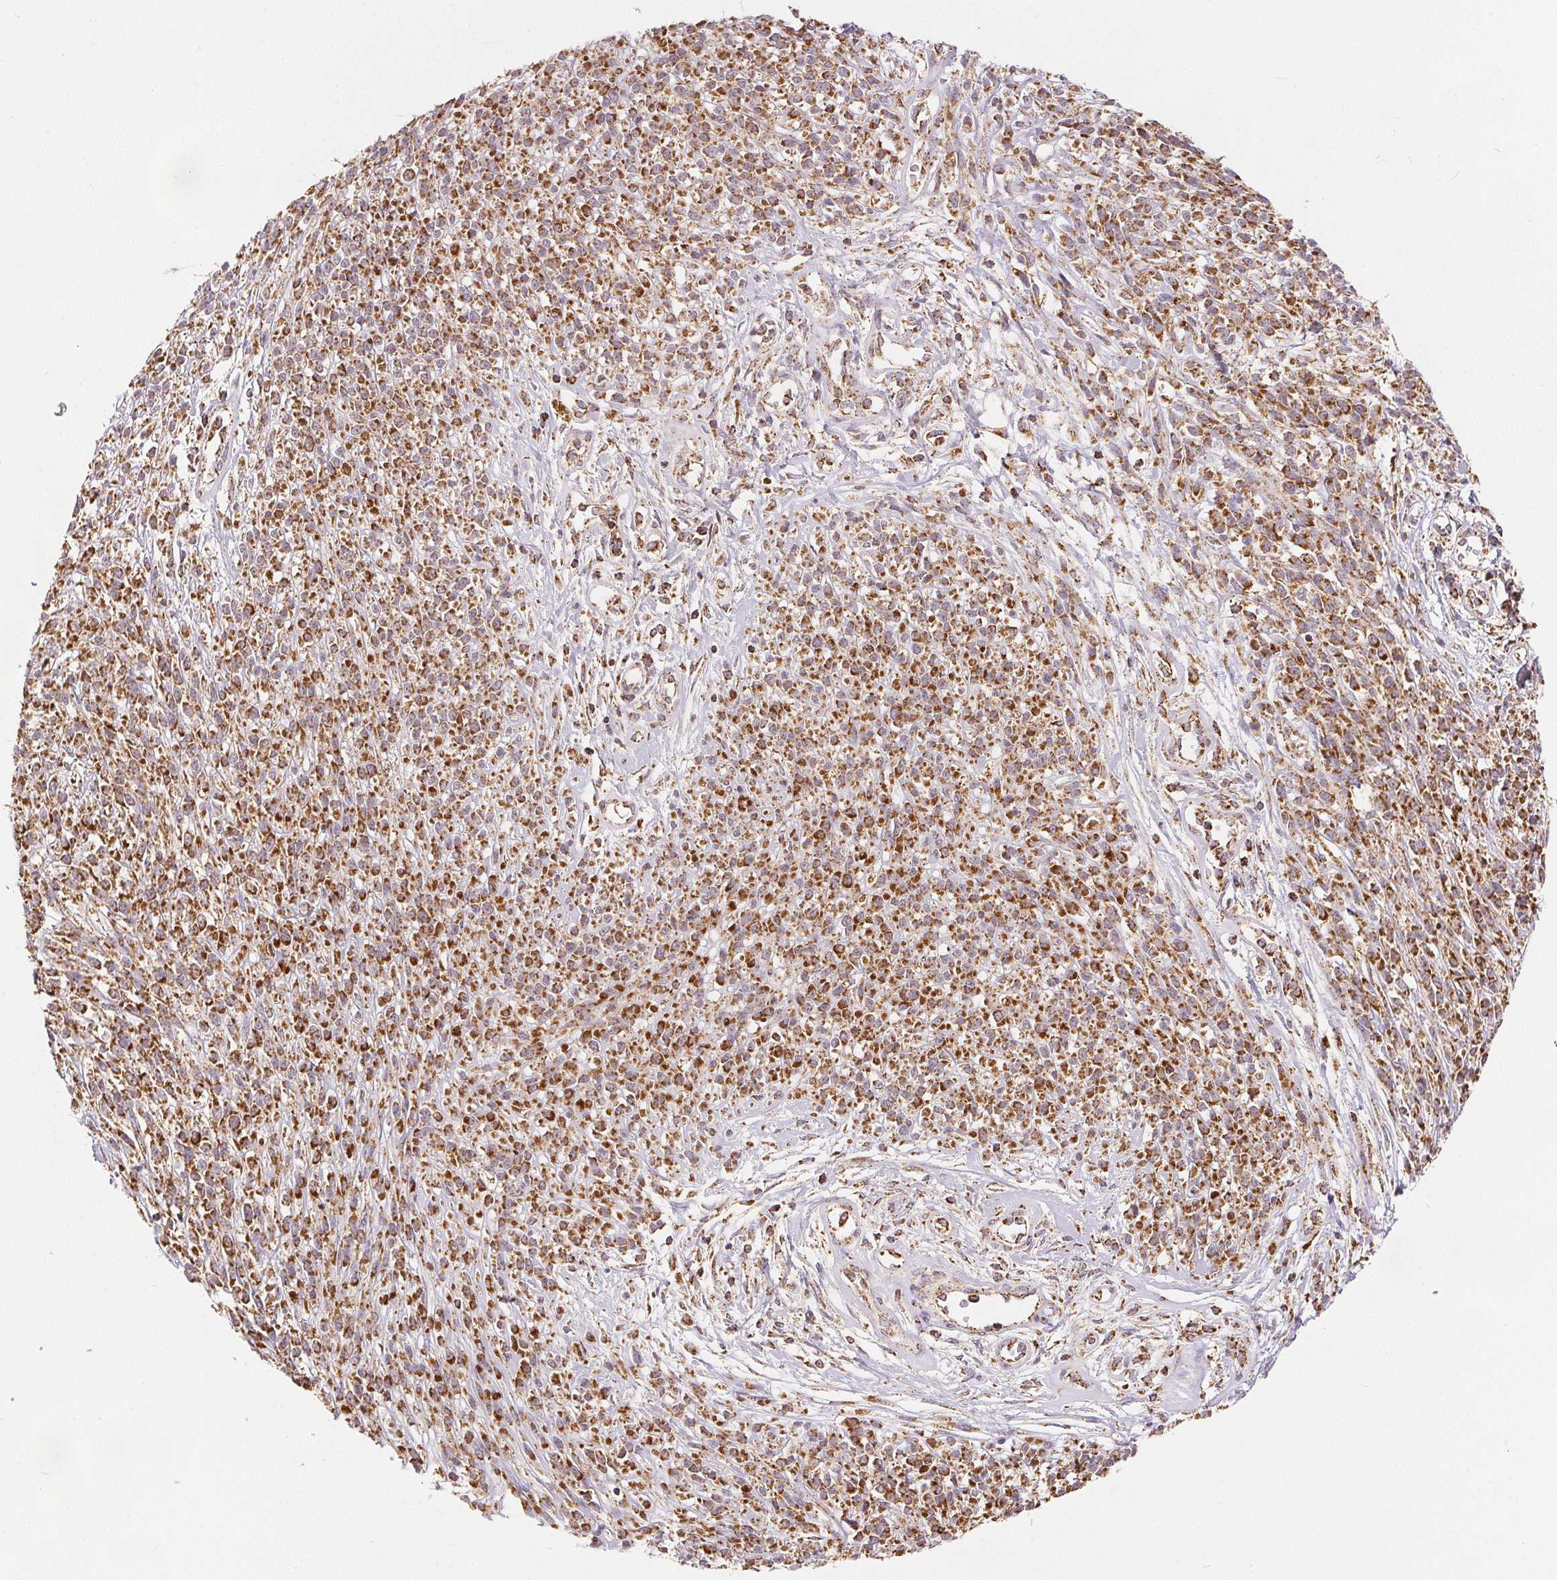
{"staining": {"intensity": "moderate", "quantity": ">75%", "location": "cytoplasmic/membranous"}, "tissue": "melanoma", "cell_type": "Tumor cells", "image_type": "cancer", "snomed": [{"axis": "morphology", "description": "Malignant melanoma, NOS"}, {"axis": "topography", "description": "Skin"}, {"axis": "topography", "description": "Skin of trunk"}], "caption": "Immunohistochemical staining of human melanoma demonstrates medium levels of moderate cytoplasmic/membranous positivity in about >75% of tumor cells.", "gene": "SDHB", "patient": {"sex": "male", "age": 74}}